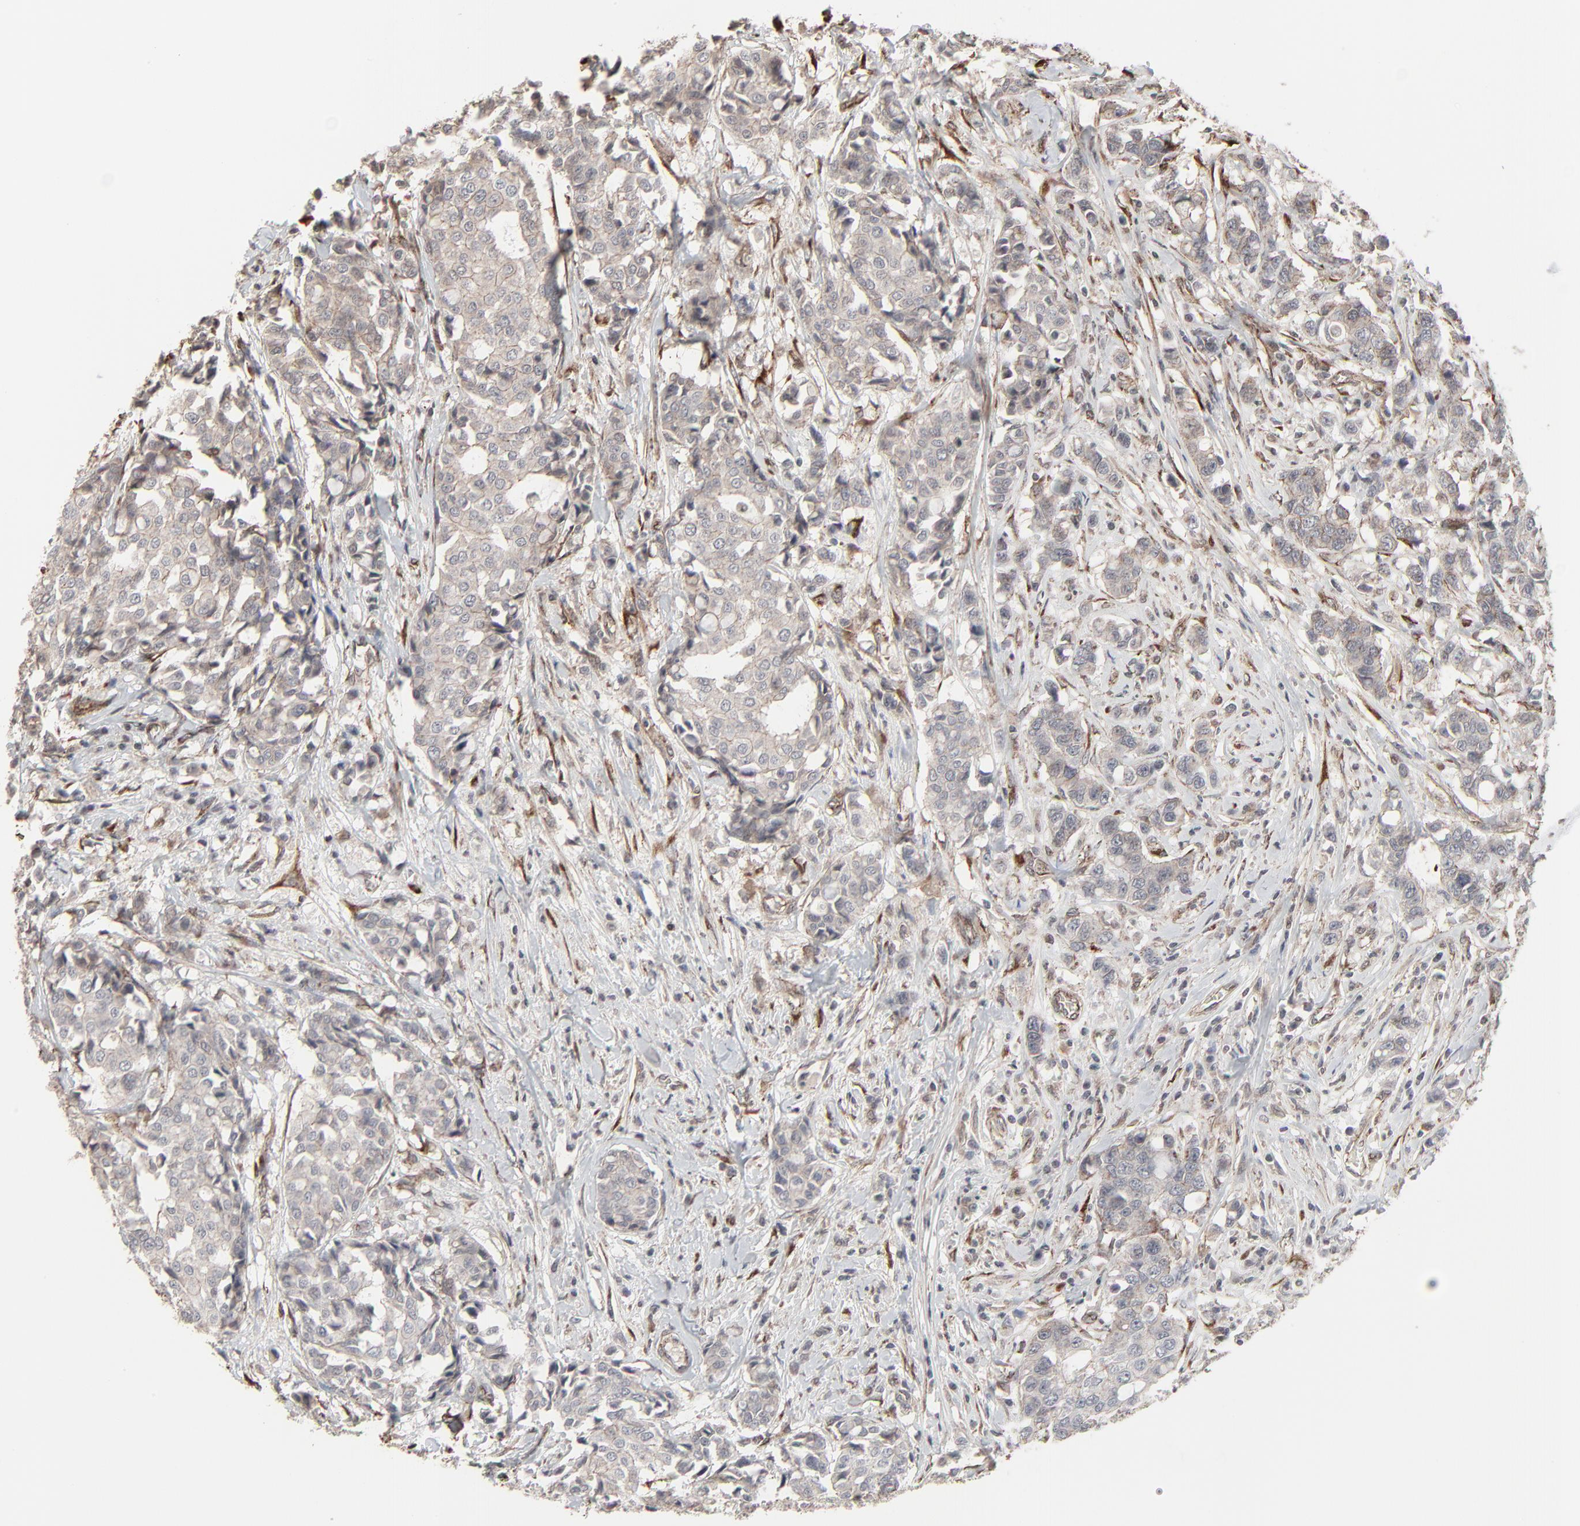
{"staining": {"intensity": "weak", "quantity": ">75%", "location": "cytoplasmic/membranous"}, "tissue": "breast cancer", "cell_type": "Tumor cells", "image_type": "cancer", "snomed": [{"axis": "morphology", "description": "Duct carcinoma"}, {"axis": "topography", "description": "Breast"}], "caption": "A histopathology image showing weak cytoplasmic/membranous positivity in approximately >75% of tumor cells in breast infiltrating ductal carcinoma, as visualized by brown immunohistochemical staining.", "gene": "CTNND1", "patient": {"sex": "female", "age": 27}}